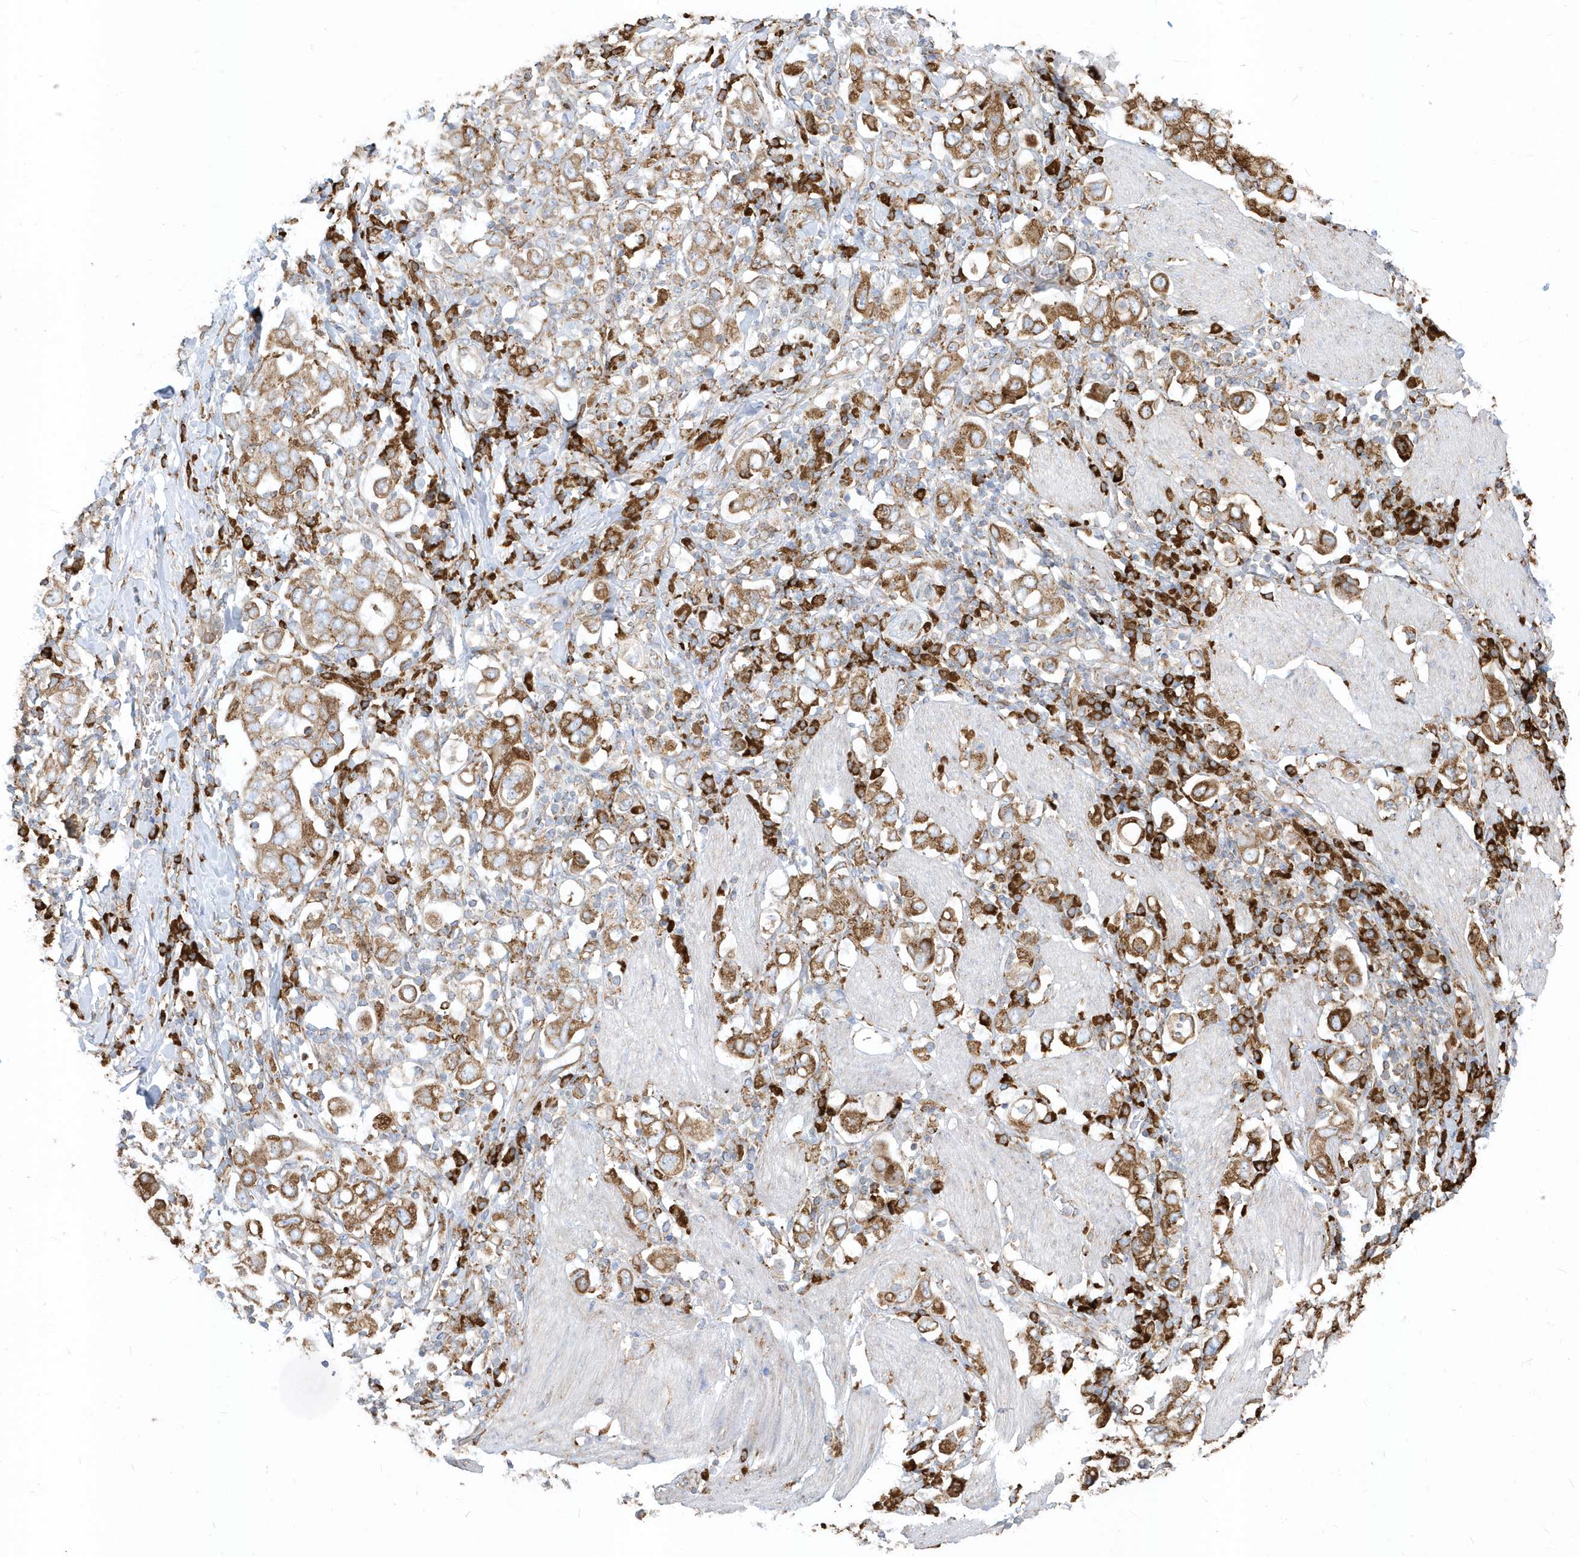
{"staining": {"intensity": "moderate", "quantity": ">75%", "location": "cytoplasmic/membranous"}, "tissue": "stomach cancer", "cell_type": "Tumor cells", "image_type": "cancer", "snomed": [{"axis": "morphology", "description": "Adenocarcinoma, NOS"}, {"axis": "topography", "description": "Stomach, upper"}], "caption": "This is an image of IHC staining of adenocarcinoma (stomach), which shows moderate positivity in the cytoplasmic/membranous of tumor cells.", "gene": "PDIA6", "patient": {"sex": "male", "age": 62}}